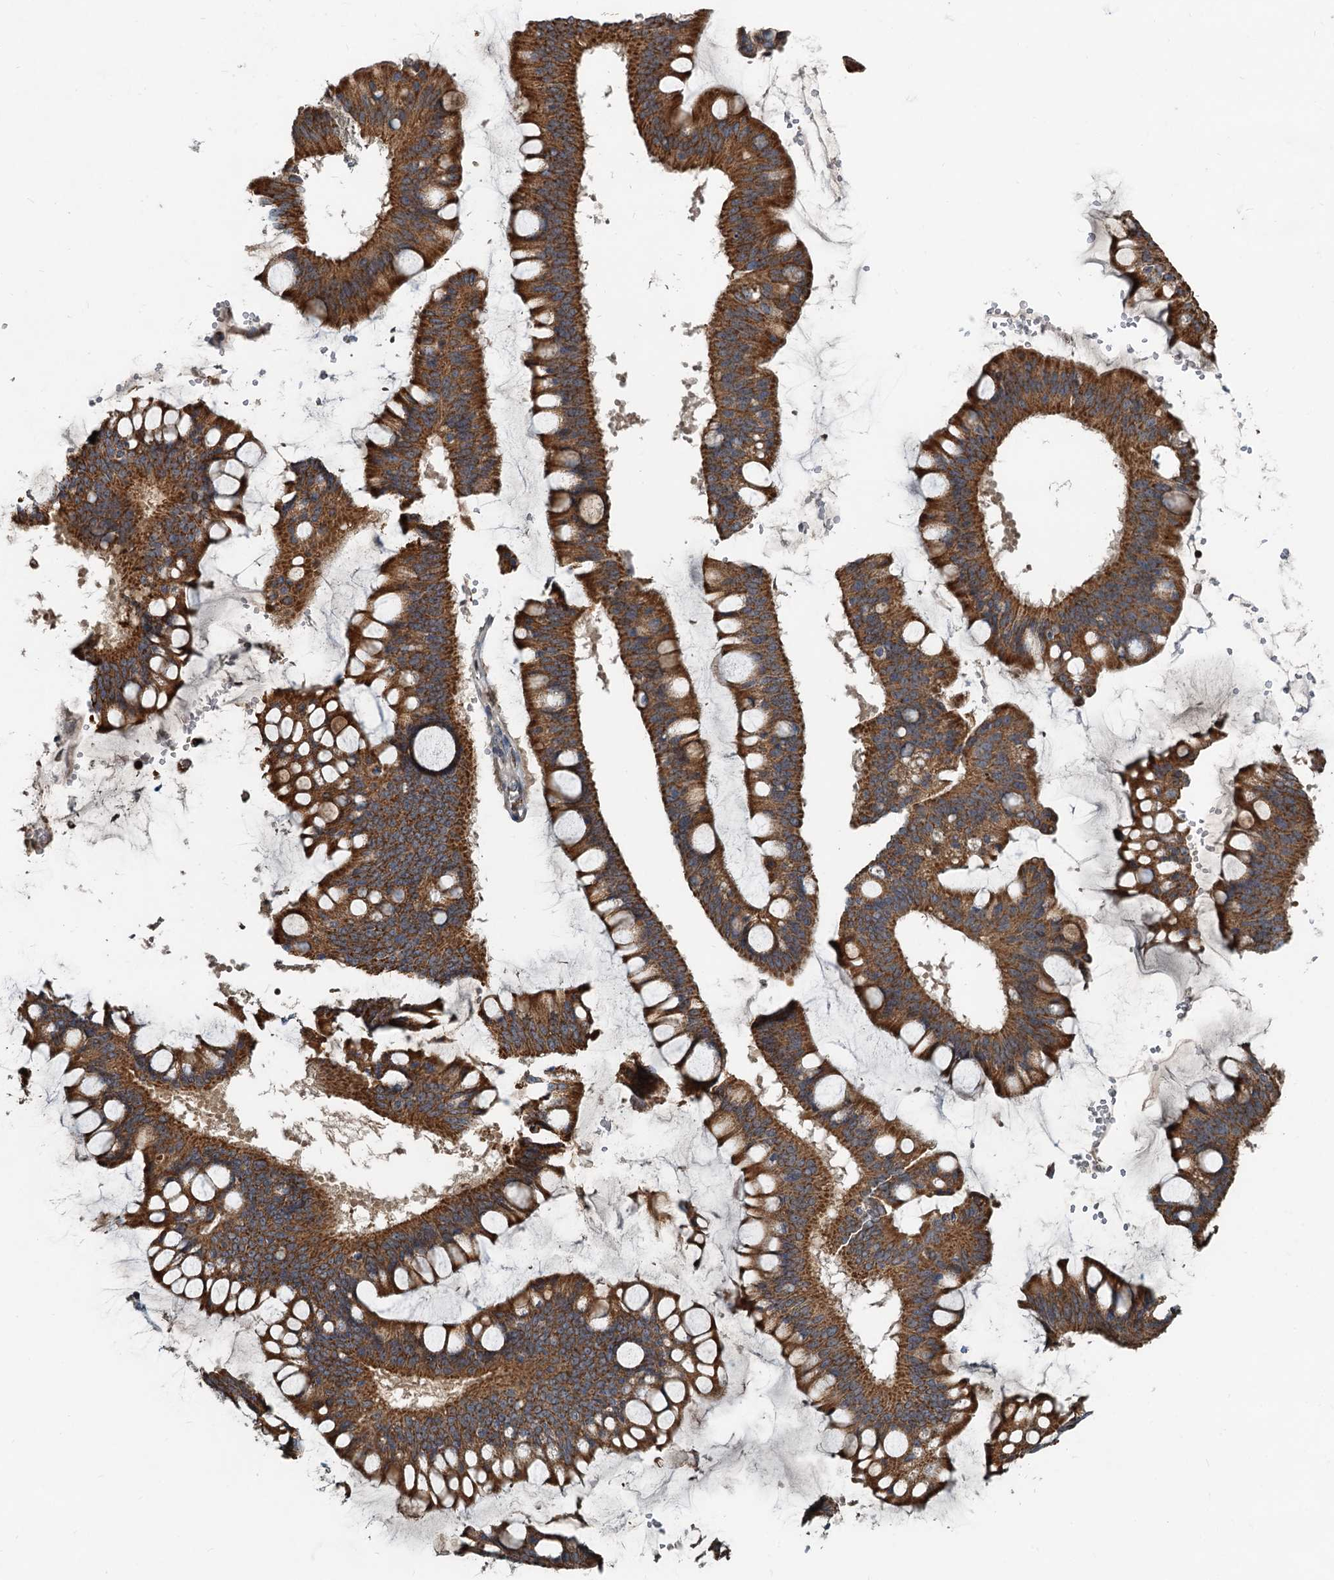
{"staining": {"intensity": "strong", "quantity": ">75%", "location": "cytoplasmic/membranous"}, "tissue": "ovarian cancer", "cell_type": "Tumor cells", "image_type": "cancer", "snomed": [{"axis": "morphology", "description": "Cystadenocarcinoma, mucinous, NOS"}, {"axis": "topography", "description": "Ovary"}], "caption": "Mucinous cystadenocarcinoma (ovarian) was stained to show a protein in brown. There is high levels of strong cytoplasmic/membranous staining in approximately >75% of tumor cells. (Stains: DAB in brown, nuclei in blue, Microscopy: brightfield microscopy at high magnification).", "gene": "CEP68", "patient": {"sex": "female", "age": 73}}